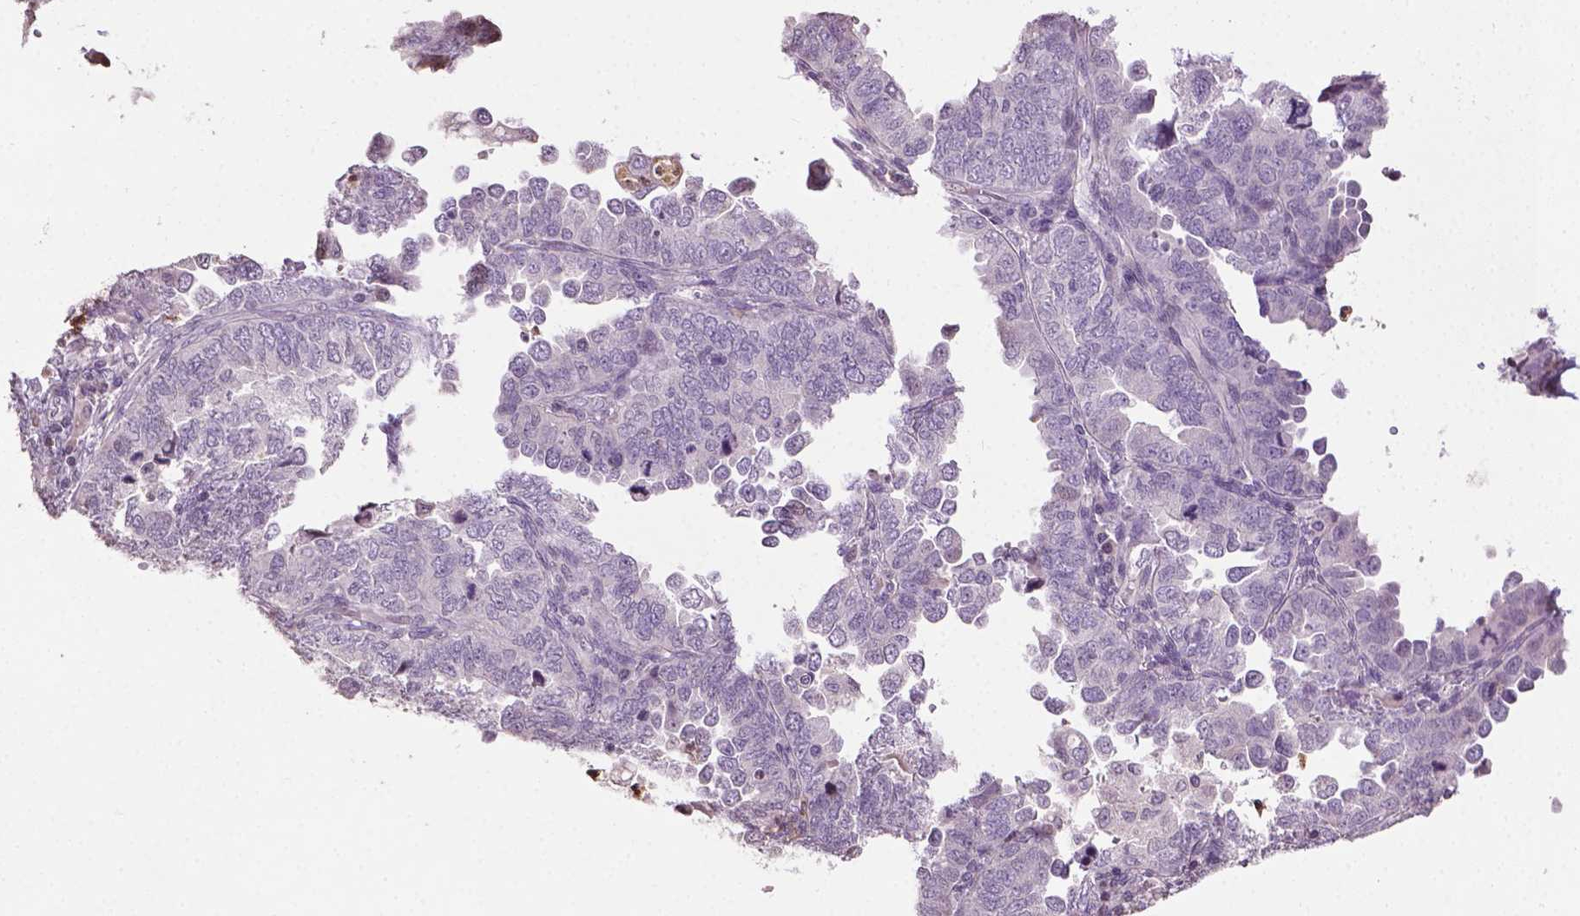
{"staining": {"intensity": "negative", "quantity": "none", "location": "none"}, "tissue": "endometrial cancer", "cell_type": "Tumor cells", "image_type": "cancer", "snomed": [{"axis": "morphology", "description": "Adenocarcinoma, NOS"}, {"axis": "topography", "description": "Endometrium"}], "caption": "A micrograph of human endometrial cancer (adenocarcinoma) is negative for staining in tumor cells.", "gene": "NTNG2", "patient": {"sex": "female", "age": 79}}